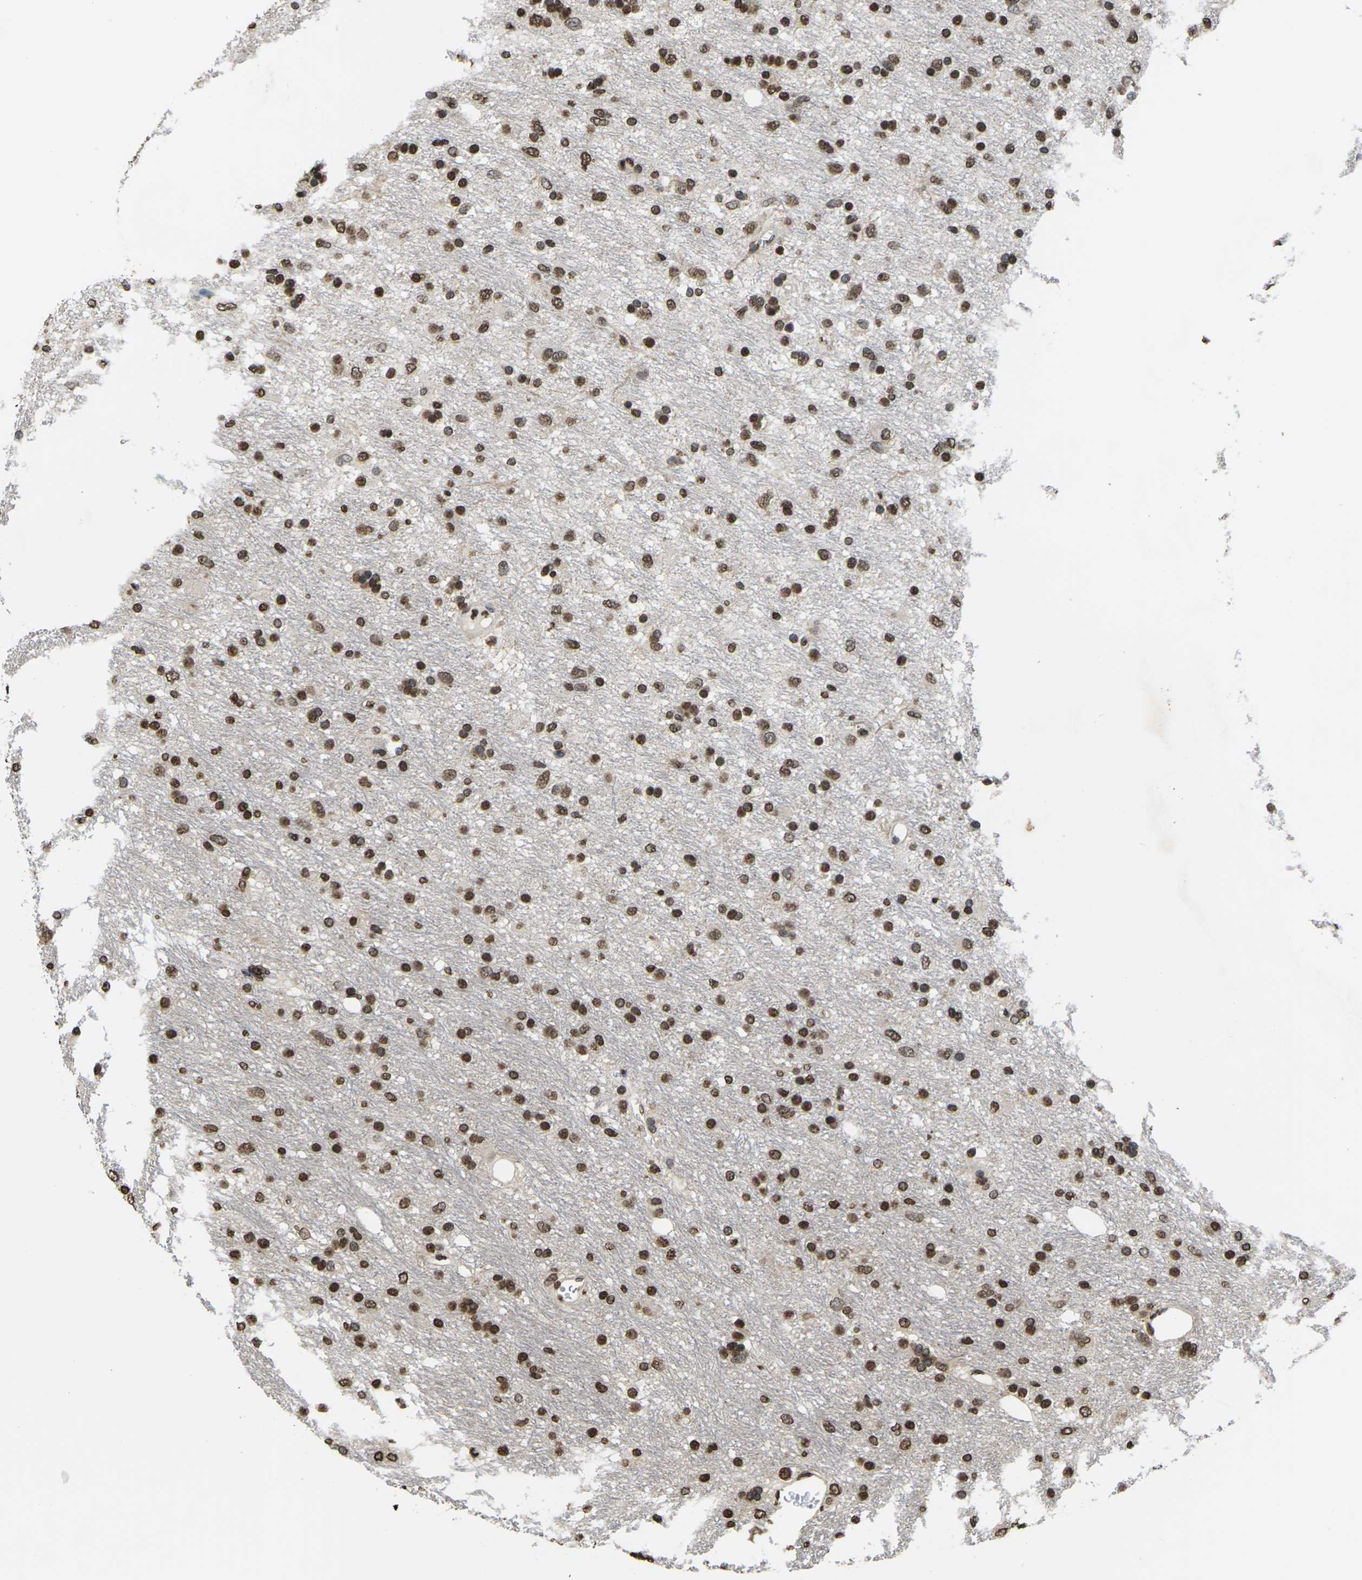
{"staining": {"intensity": "strong", "quantity": ">75%", "location": "nuclear"}, "tissue": "glioma", "cell_type": "Tumor cells", "image_type": "cancer", "snomed": [{"axis": "morphology", "description": "Glioma, malignant, Low grade"}, {"axis": "topography", "description": "Brain"}], "caption": "Tumor cells show high levels of strong nuclear expression in approximately >75% of cells in malignant low-grade glioma. (Stains: DAB (3,3'-diaminobenzidine) in brown, nuclei in blue, Microscopy: brightfield microscopy at high magnification).", "gene": "EMSY", "patient": {"sex": "male", "age": 77}}